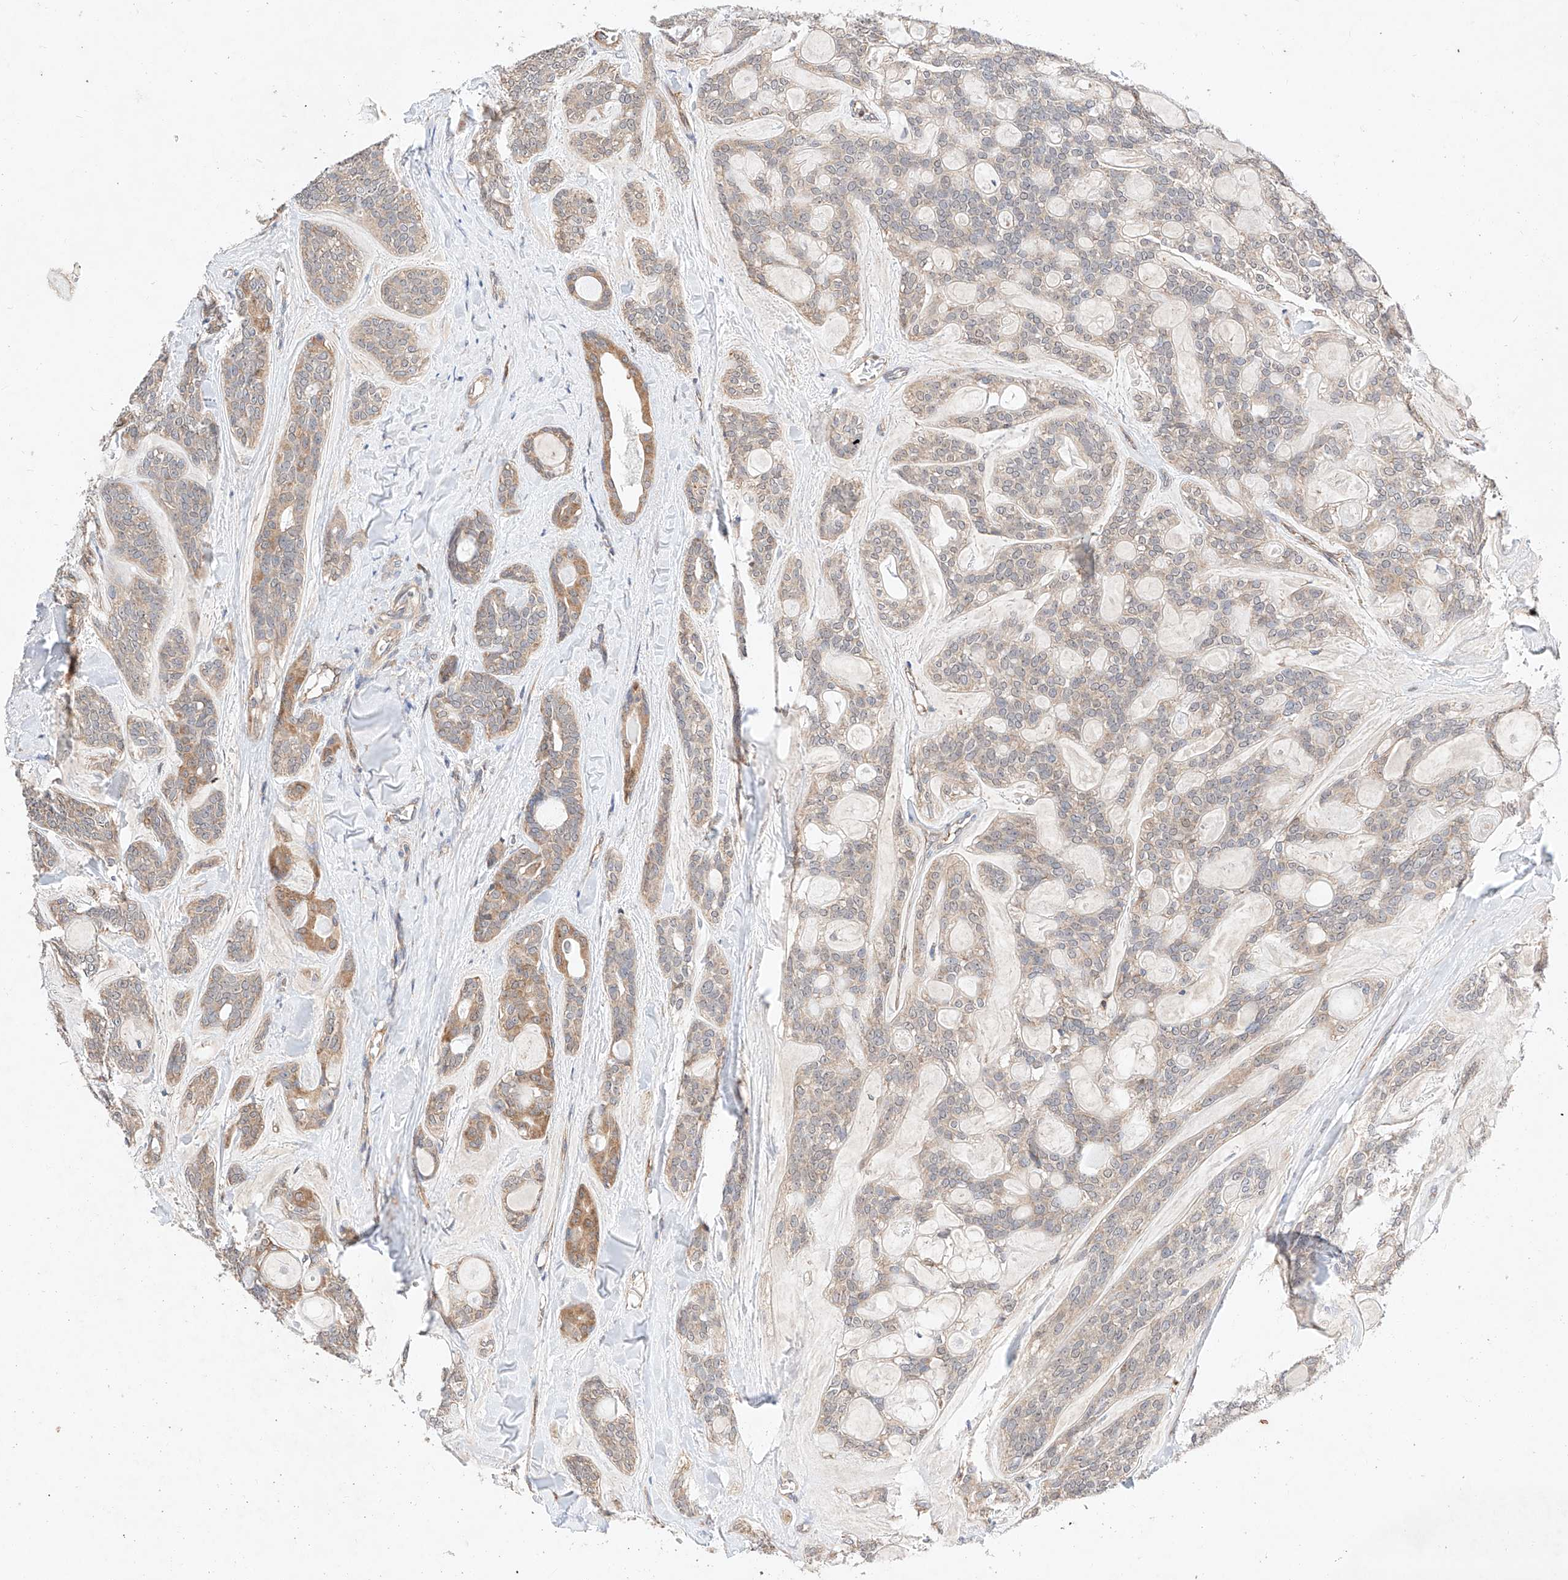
{"staining": {"intensity": "moderate", "quantity": "<25%", "location": "cytoplasmic/membranous"}, "tissue": "head and neck cancer", "cell_type": "Tumor cells", "image_type": "cancer", "snomed": [{"axis": "morphology", "description": "Adenocarcinoma, NOS"}, {"axis": "topography", "description": "Head-Neck"}], "caption": "Moderate cytoplasmic/membranous expression for a protein is seen in approximately <25% of tumor cells of head and neck cancer using immunohistochemistry.", "gene": "C6orf118", "patient": {"sex": "male", "age": 66}}